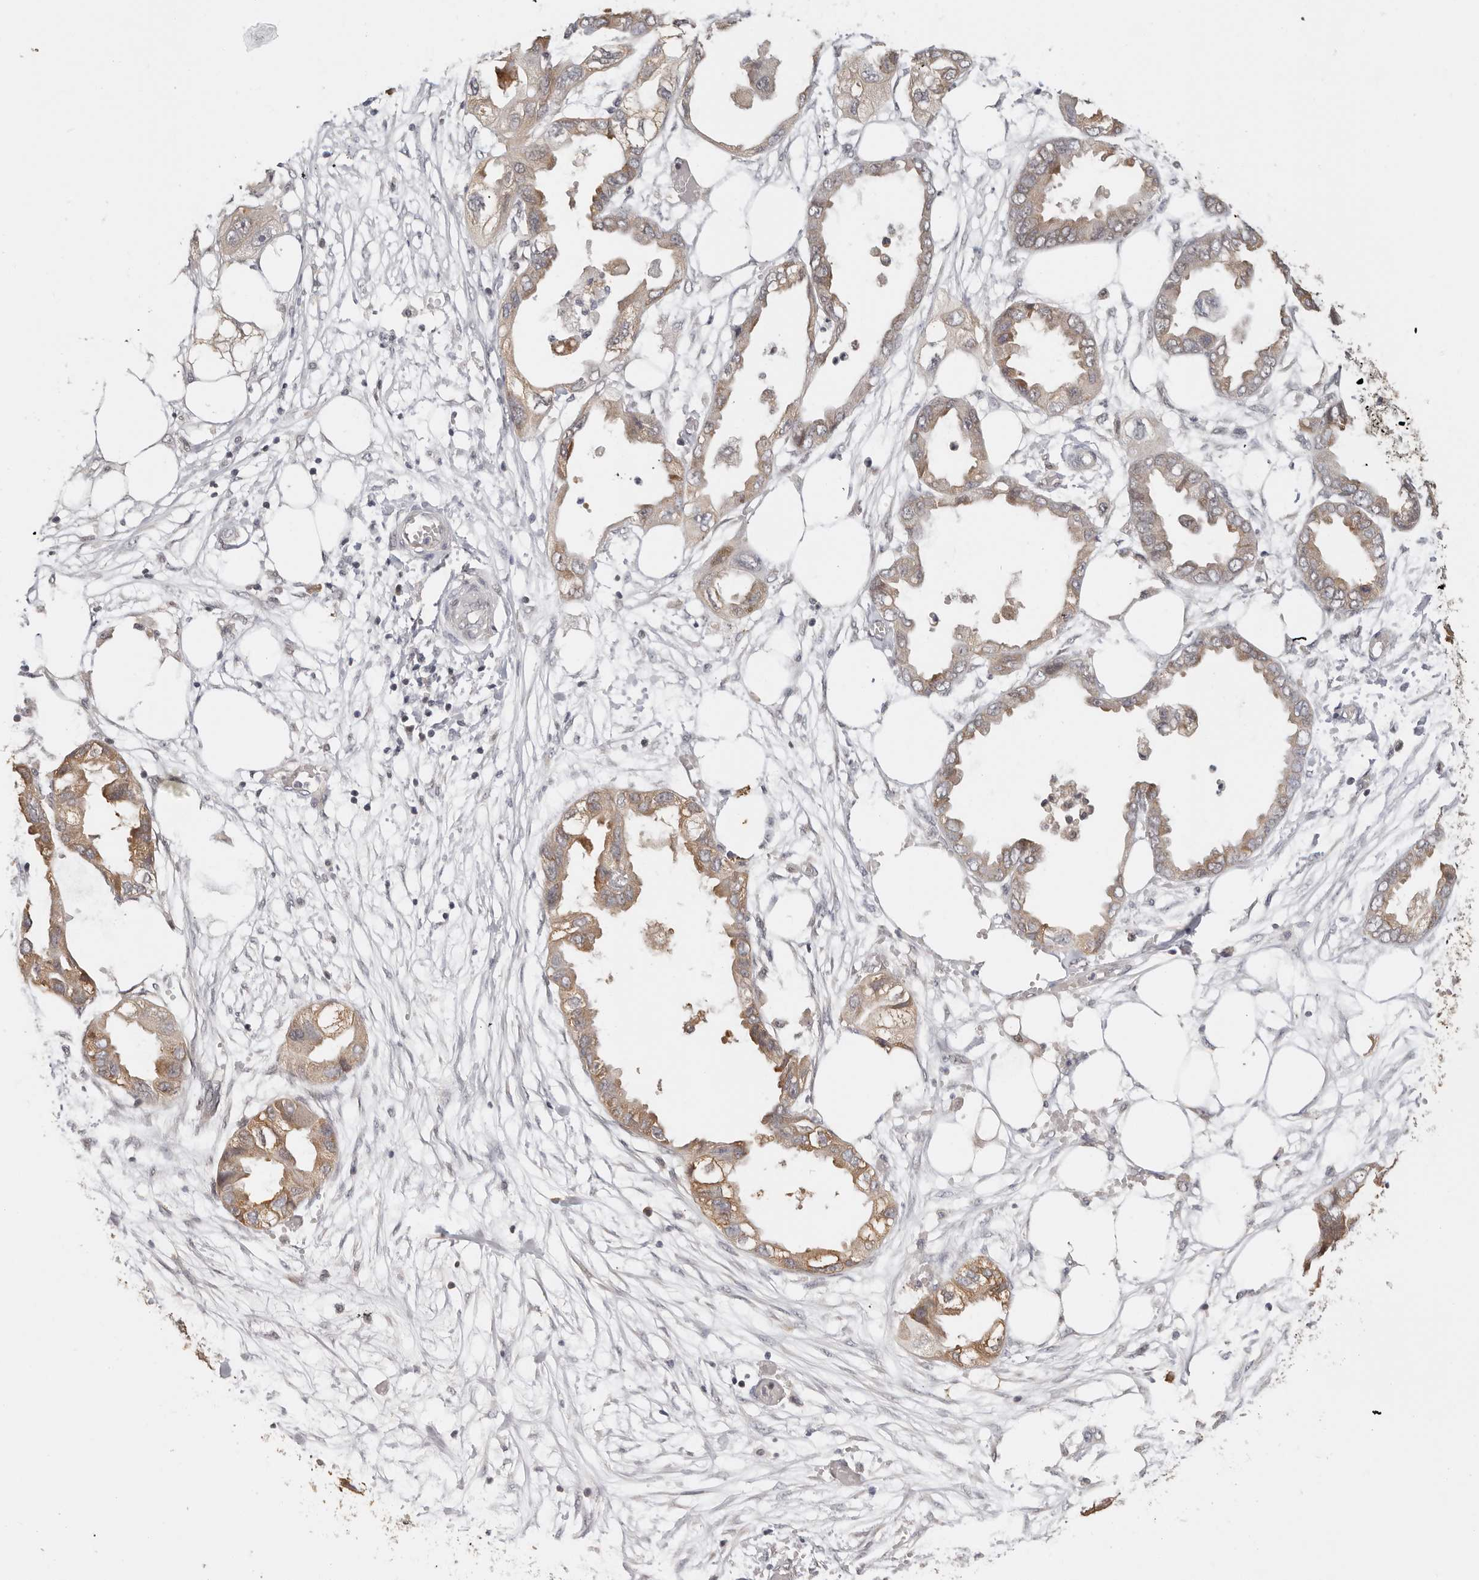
{"staining": {"intensity": "moderate", "quantity": "25%-75%", "location": "cytoplasmic/membranous"}, "tissue": "endometrial cancer", "cell_type": "Tumor cells", "image_type": "cancer", "snomed": [{"axis": "morphology", "description": "Adenocarcinoma, NOS"}, {"axis": "morphology", "description": "Adenocarcinoma, metastatic, NOS"}, {"axis": "topography", "description": "Adipose tissue"}, {"axis": "topography", "description": "Endometrium"}], "caption": "The micrograph demonstrates a brown stain indicating the presence of a protein in the cytoplasmic/membranous of tumor cells in metastatic adenocarcinoma (endometrial).", "gene": "LARP7", "patient": {"sex": "female", "age": 67}}